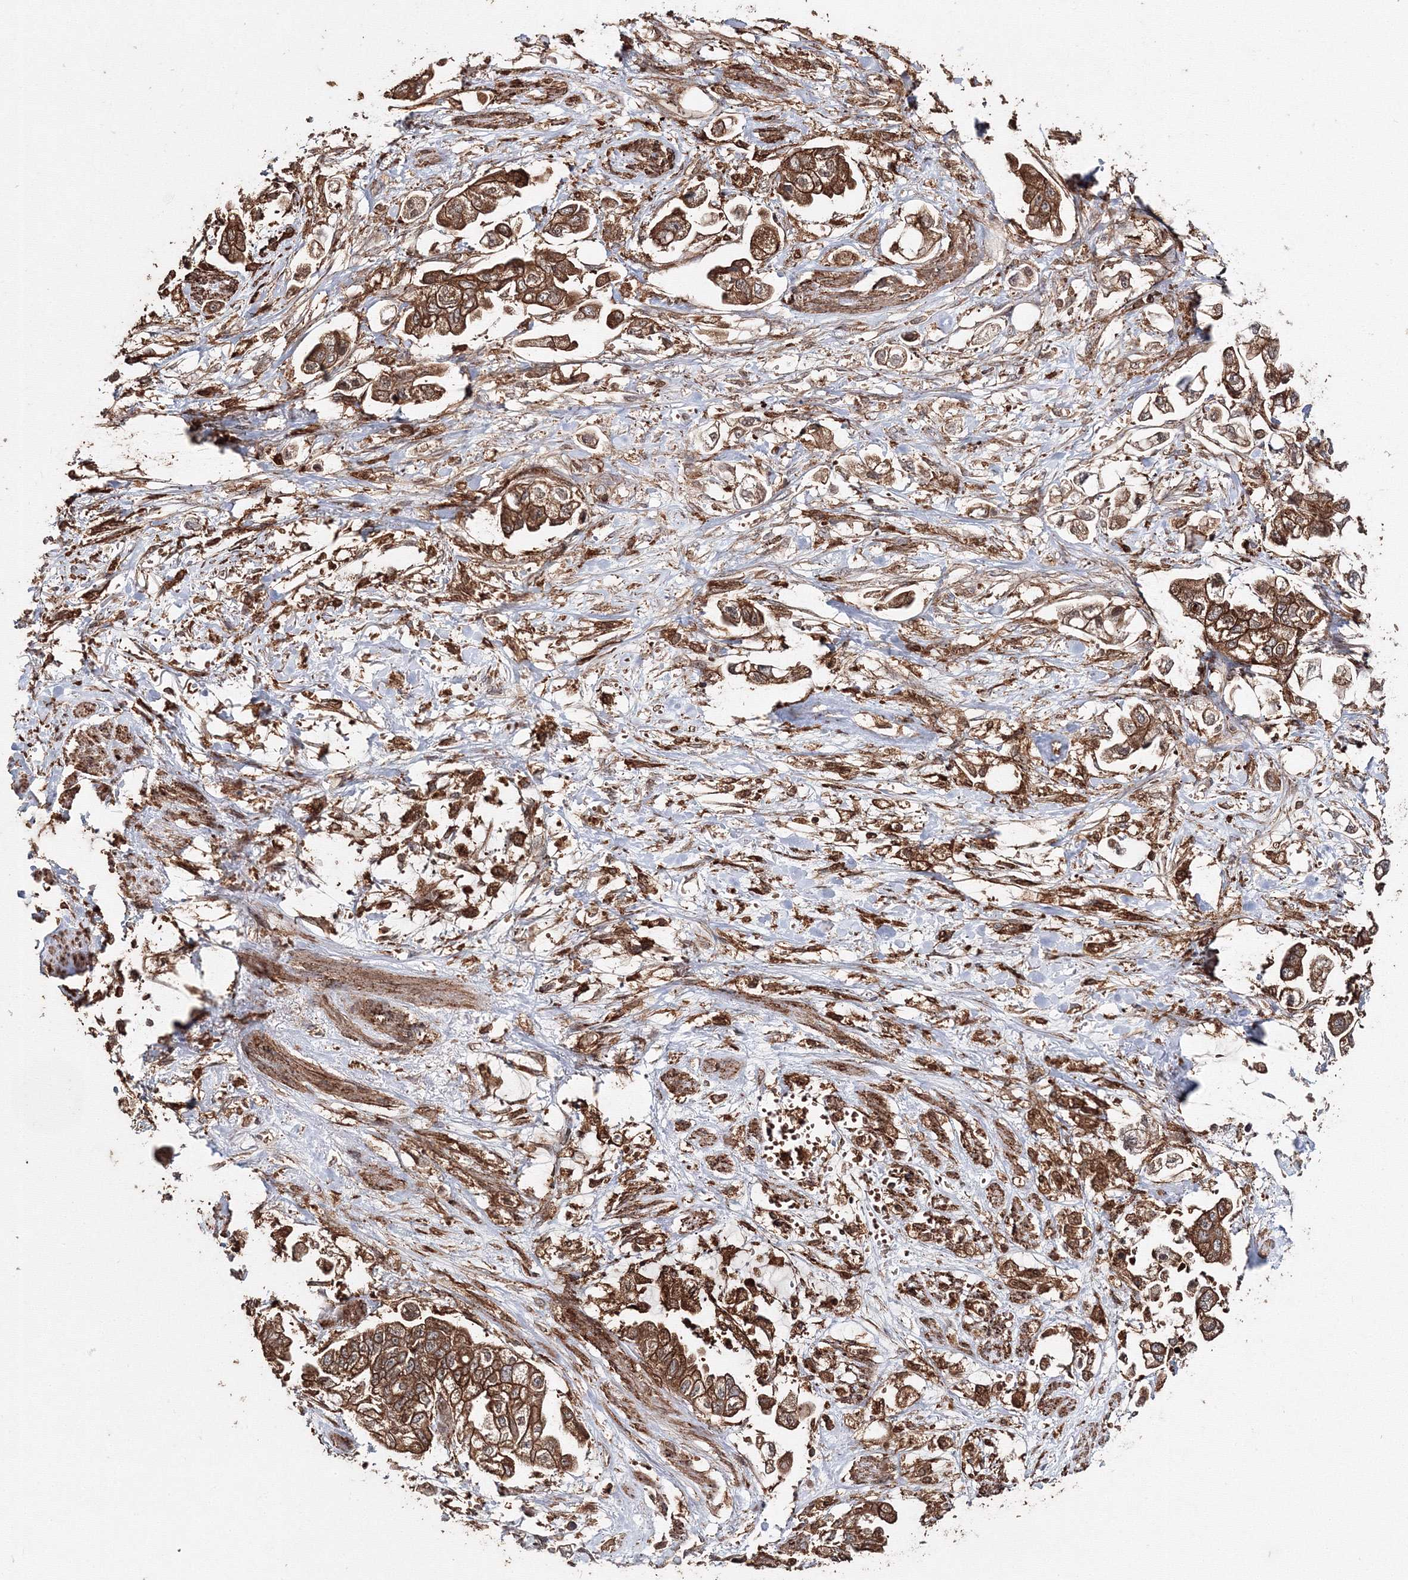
{"staining": {"intensity": "strong", "quantity": ">75%", "location": "cytoplasmic/membranous"}, "tissue": "stomach cancer", "cell_type": "Tumor cells", "image_type": "cancer", "snomed": [{"axis": "morphology", "description": "Adenocarcinoma, NOS"}, {"axis": "topography", "description": "Stomach"}], "caption": "IHC (DAB (3,3'-diaminobenzidine)) staining of stomach cancer (adenocarcinoma) demonstrates strong cytoplasmic/membranous protein staining in about >75% of tumor cells. The staining was performed using DAB, with brown indicating positive protein expression. Nuclei are stained blue with hematoxylin.", "gene": "DDO", "patient": {"sex": "male", "age": 62}}